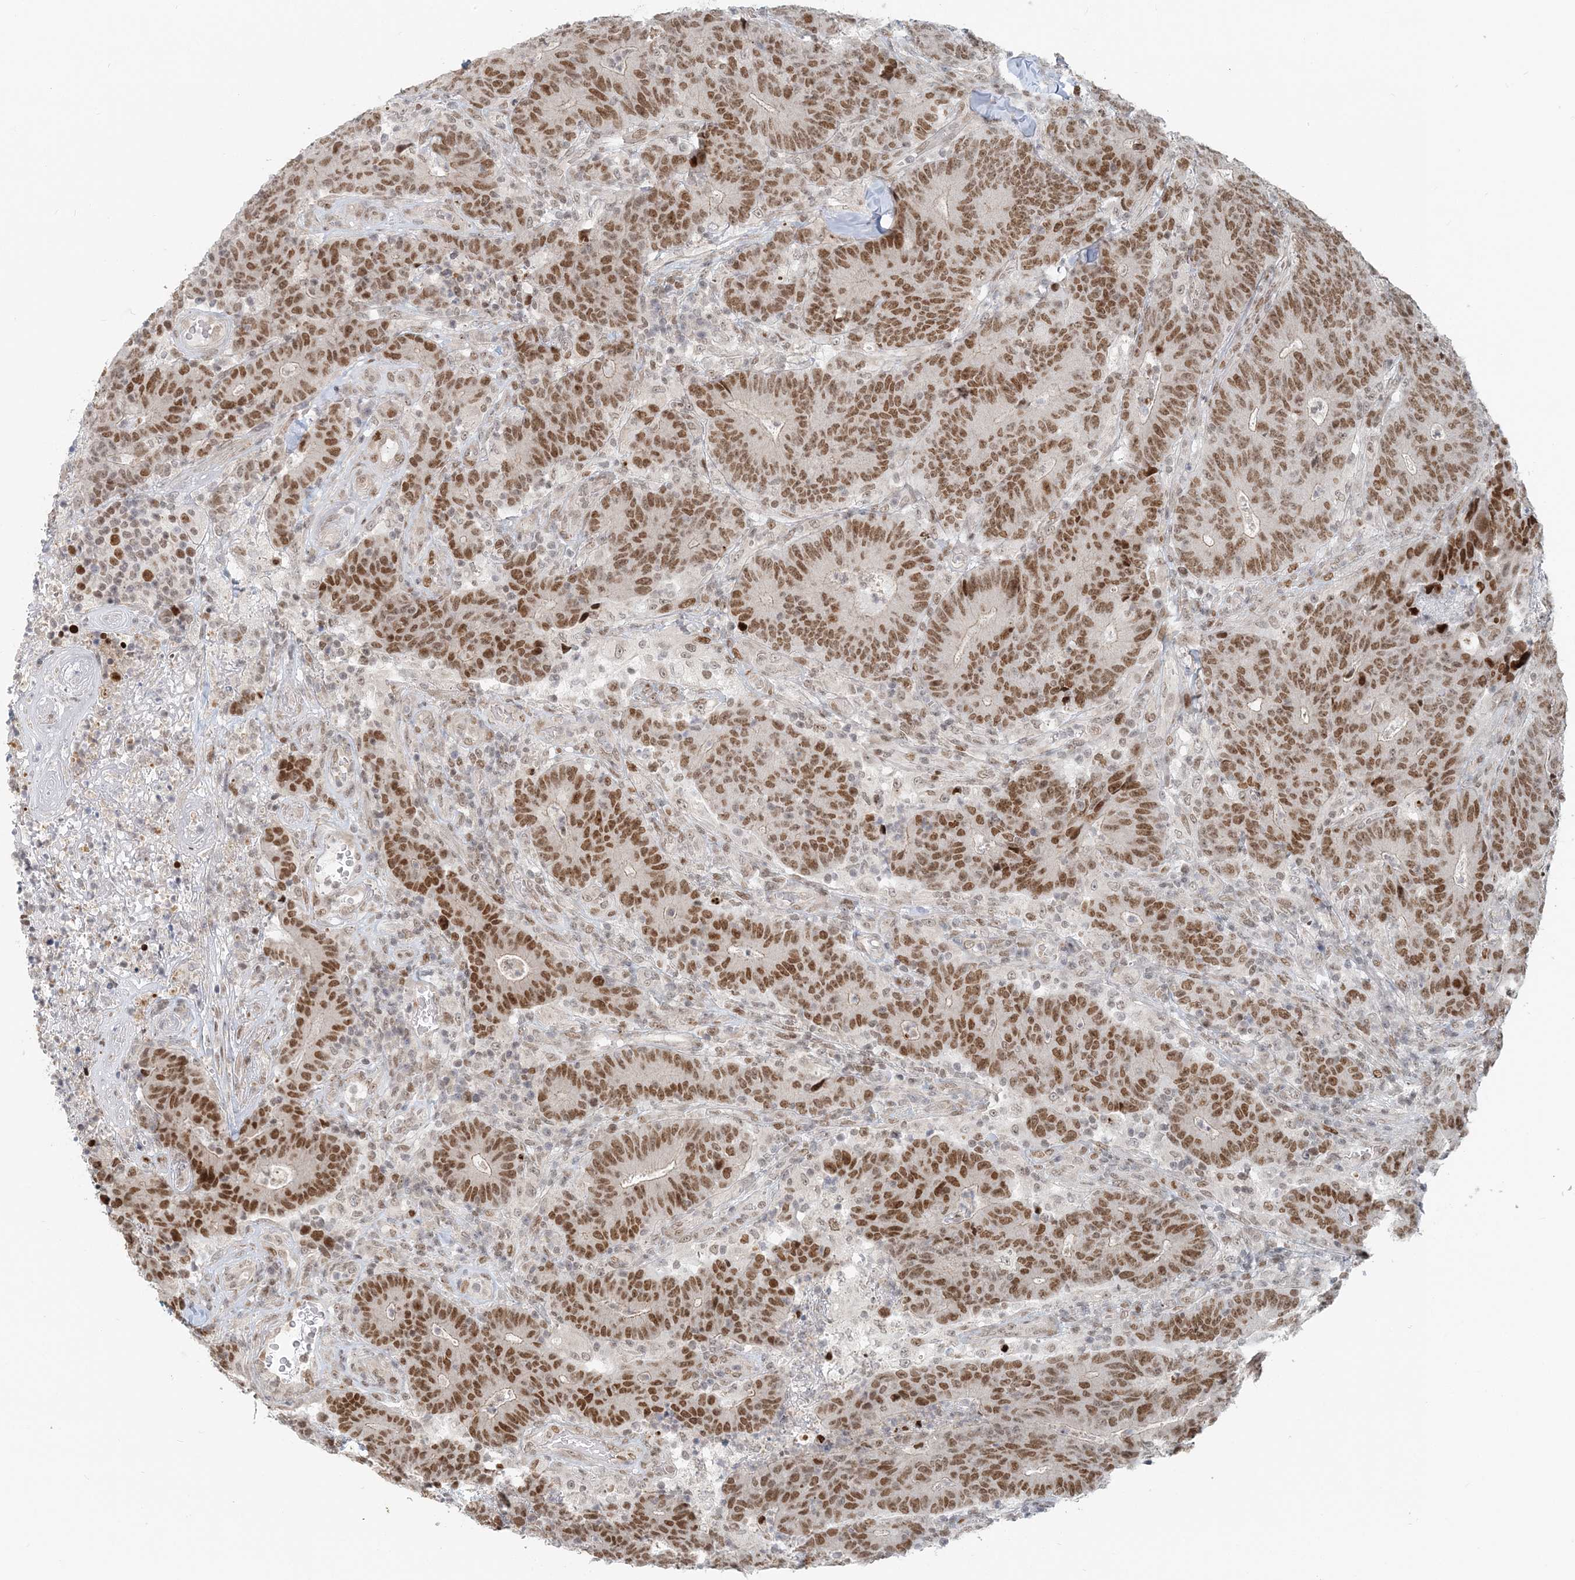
{"staining": {"intensity": "moderate", "quantity": ">75%", "location": "nuclear"}, "tissue": "colorectal cancer", "cell_type": "Tumor cells", "image_type": "cancer", "snomed": [{"axis": "morphology", "description": "Normal tissue, NOS"}, {"axis": "morphology", "description": "Adenocarcinoma, NOS"}, {"axis": "topography", "description": "Colon"}], "caption": "IHC image of neoplastic tissue: human adenocarcinoma (colorectal) stained using IHC exhibits medium levels of moderate protein expression localized specifically in the nuclear of tumor cells, appearing as a nuclear brown color.", "gene": "BAZ1B", "patient": {"sex": "female", "age": 75}}